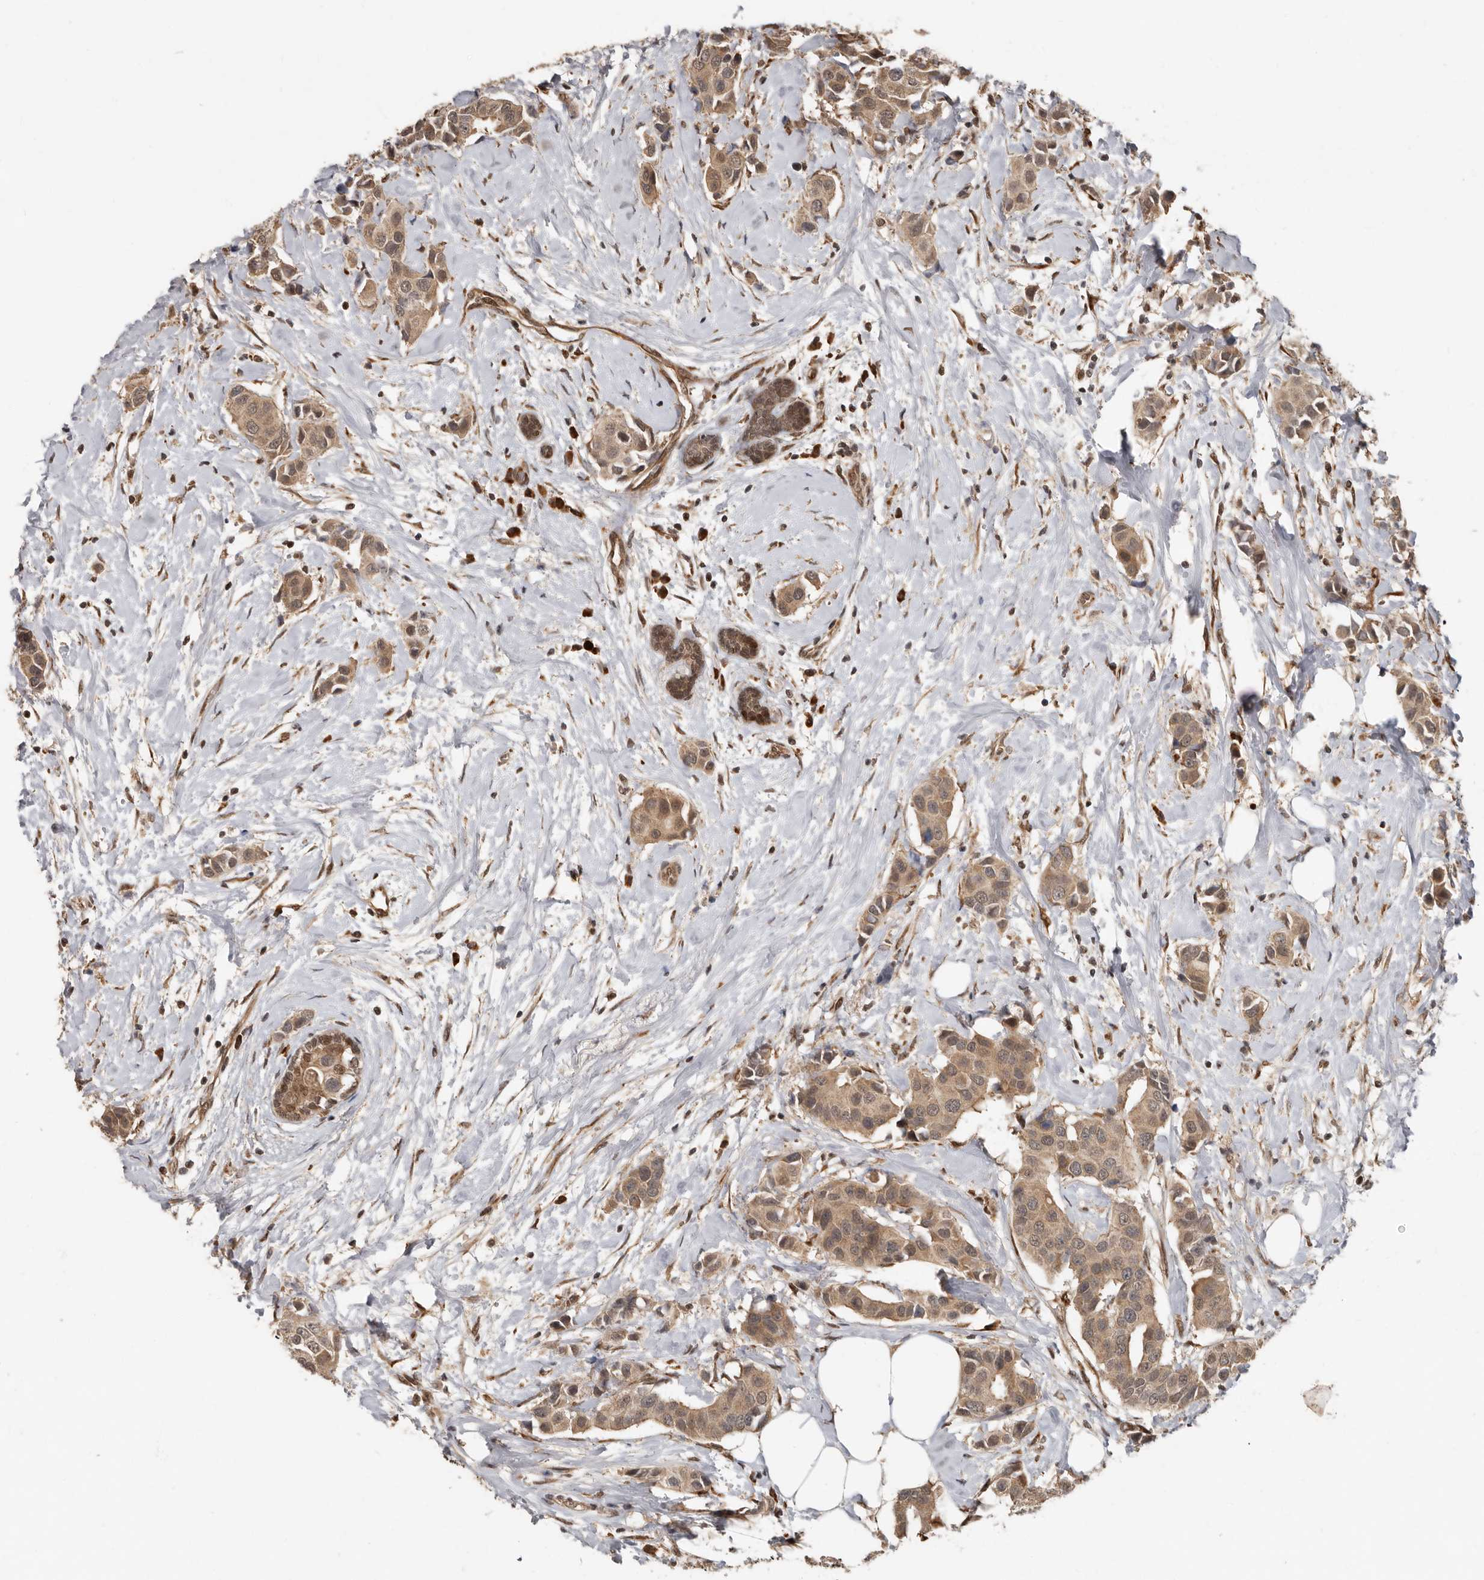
{"staining": {"intensity": "moderate", "quantity": ">75%", "location": "cytoplasmic/membranous,nuclear"}, "tissue": "breast cancer", "cell_type": "Tumor cells", "image_type": "cancer", "snomed": [{"axis": "morphology", "description": "Normal tissue, NOS"}, {"axis": "morphology", "description": "Duct carcinoma"}, {"axis": "topography", "description": "Breast"}], "caption": "Intraductal carcinoma (breast) stained with IHC shows moderate cytoplasmic/membranous and nuclear staining in about >75% of tumor cells.", "gene": "LRGUK", "patient": {"sex": "female", "age": 39}}